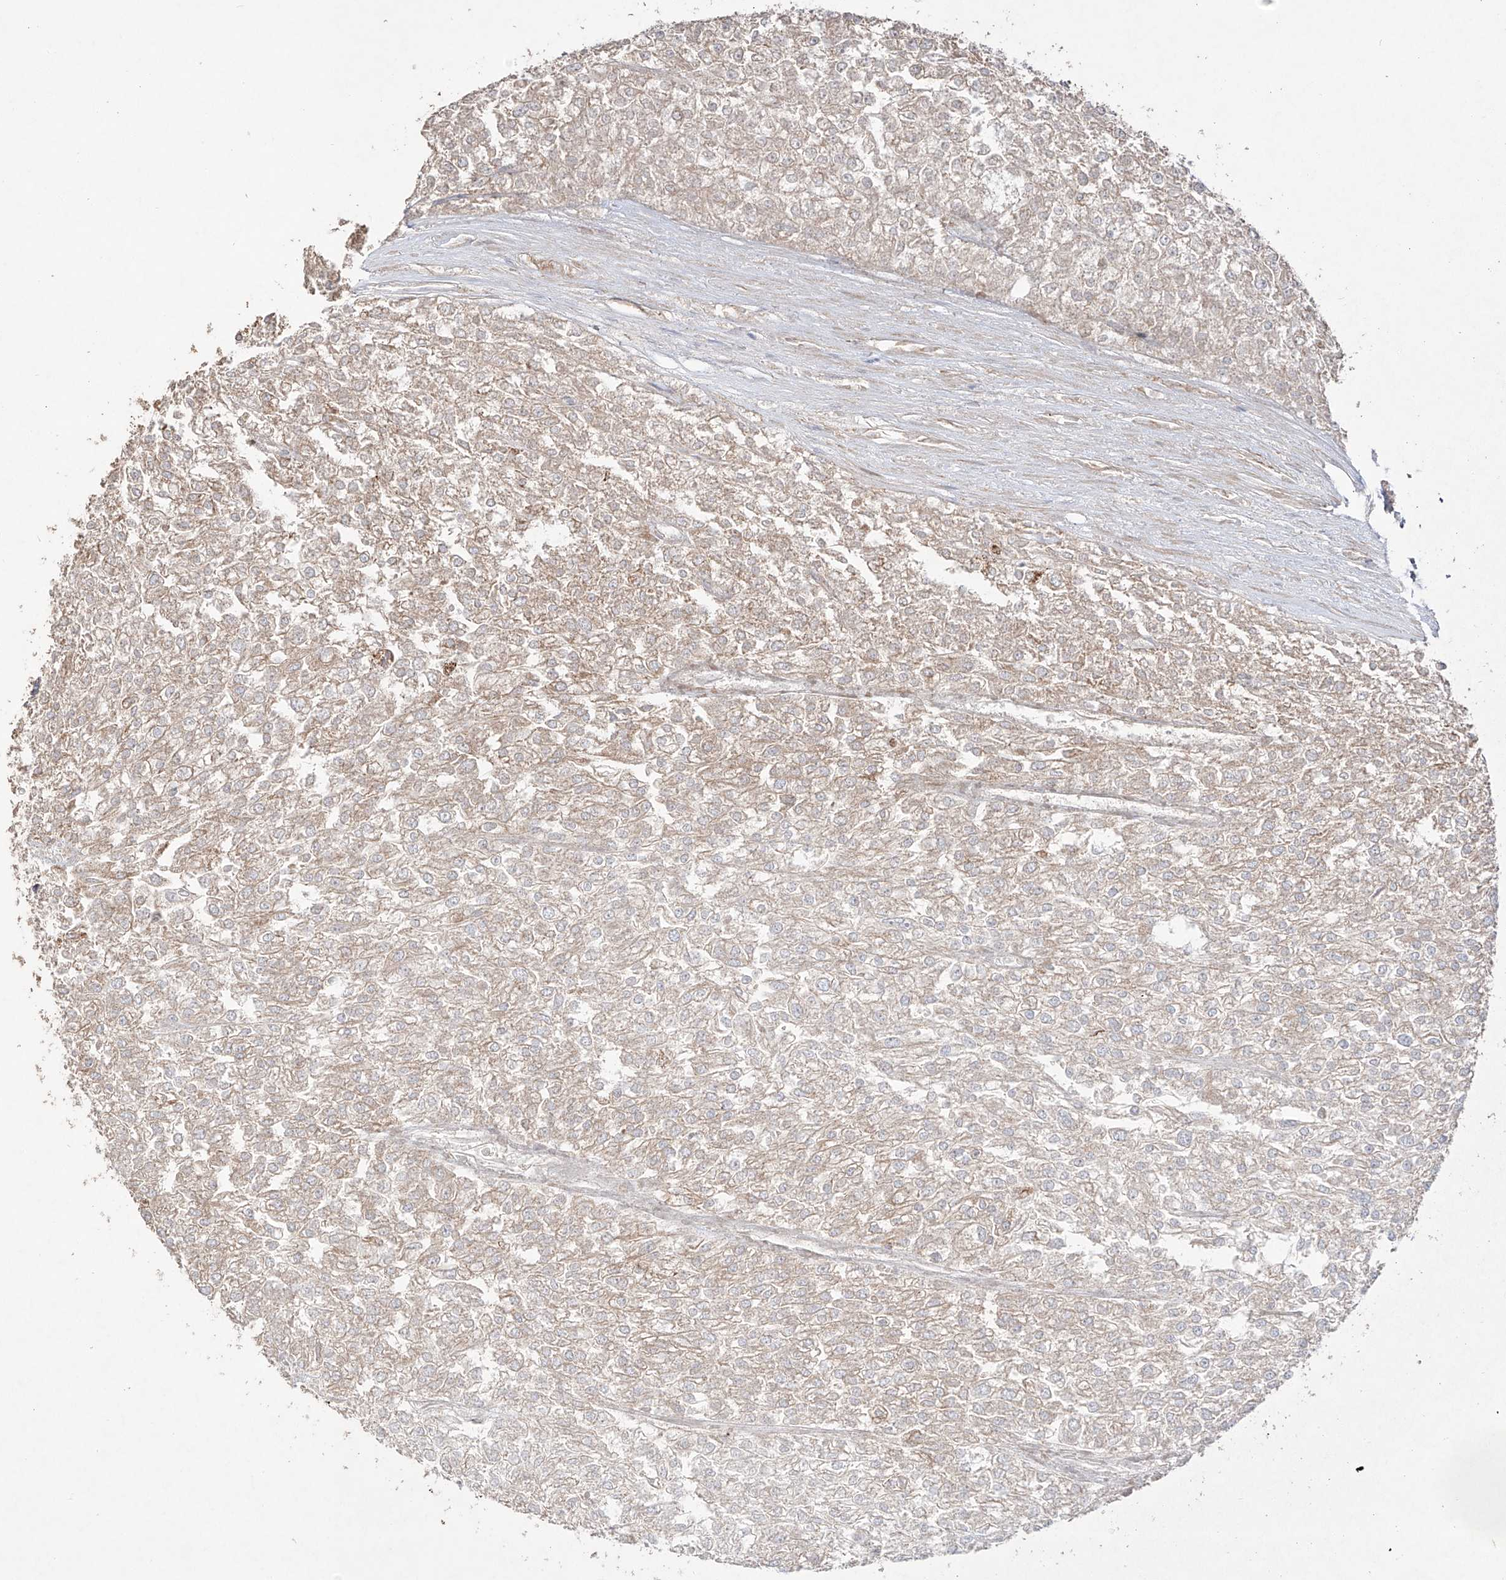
{"staining": {"intensity": "weak", "quantity": "<25%", "location": "cytoplasmic/membranous"}, "tissue": "renal cancer", "cell_type": "Tumor cells", "image_type": "cancer", "snomed": [{"axis": "morphology", "description": "Adenocarcinoma, NOS"}, {"axis": "topography", "description": "Kidney"}], "caption": "Immunohistochemistry (IHC) photomicrograph of neoplastic tissue: human adenocarcinoma (renal) stained with DAB exhibits no significant protein positivity in tumor cells. Brightfield microscopy of IHC stained with DAB (brown) and hematoxylin (blue), captured at high magnification.", "gene": "YKT6", "patient": {"sex": "female", "age": 54}}